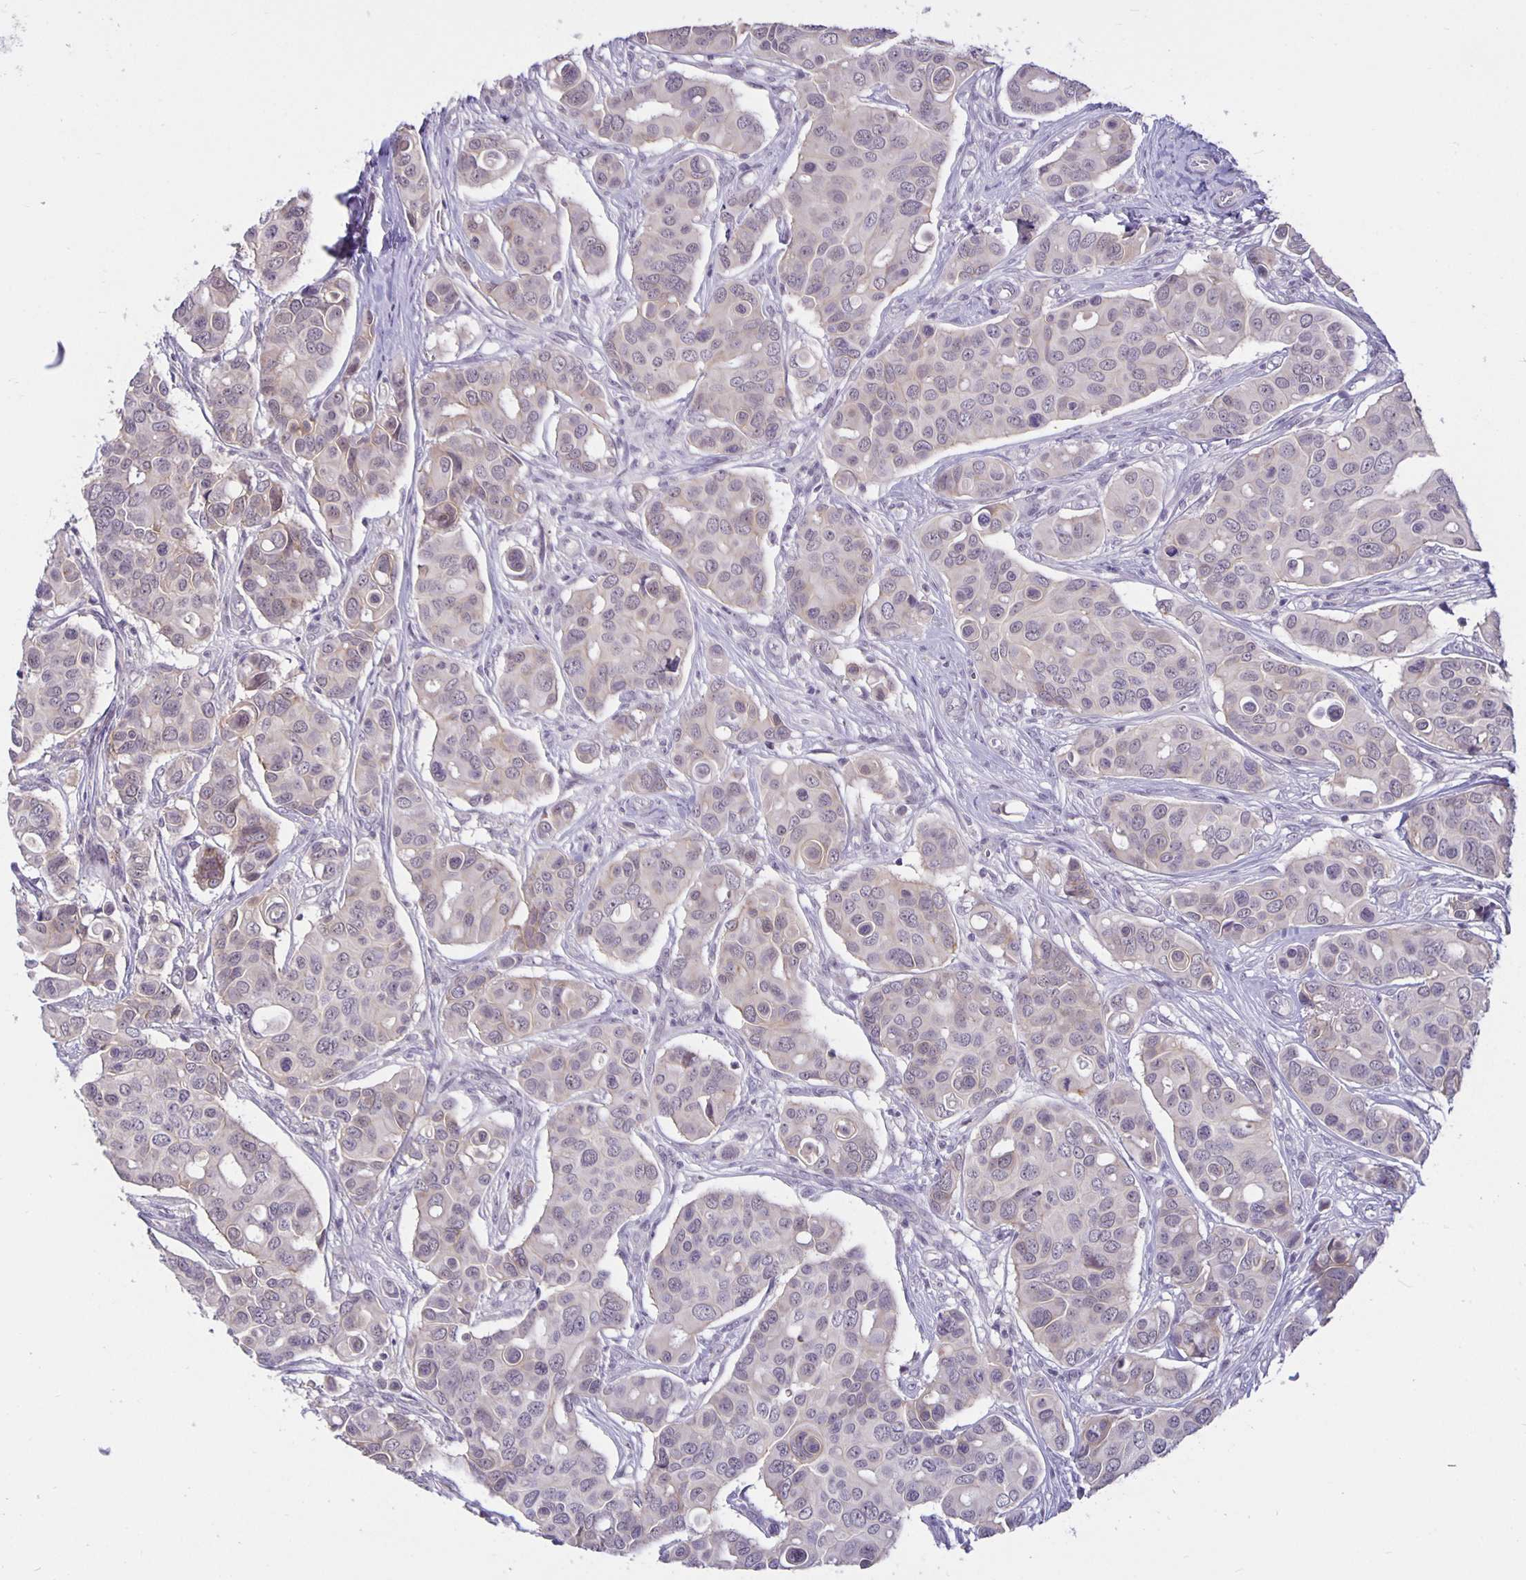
{"staining": {"intensity": "negative", "quantity": "none", "location": "none"}, "tissue": "breast cancer", "cell_type": "Tumor cells", "image_type": "cancer", "snomed": [{"axis": "morphology", "description": "Normal tissue, NOS"}, {"axis": "morphology", "description": "Duct carcinoma"}, {"axis": "topography", "description": "Skin"}, {"axis": "topography", "description": "Breast"}], "caption": "Tumor cells are negative for protein expression in human breast cancer. The staining is performed using DAB brown chromogen with nuclei counter-stained in using hematoxylin.", "gene": "ARVCF", "patient": {"sex": "female", "age": 54}}